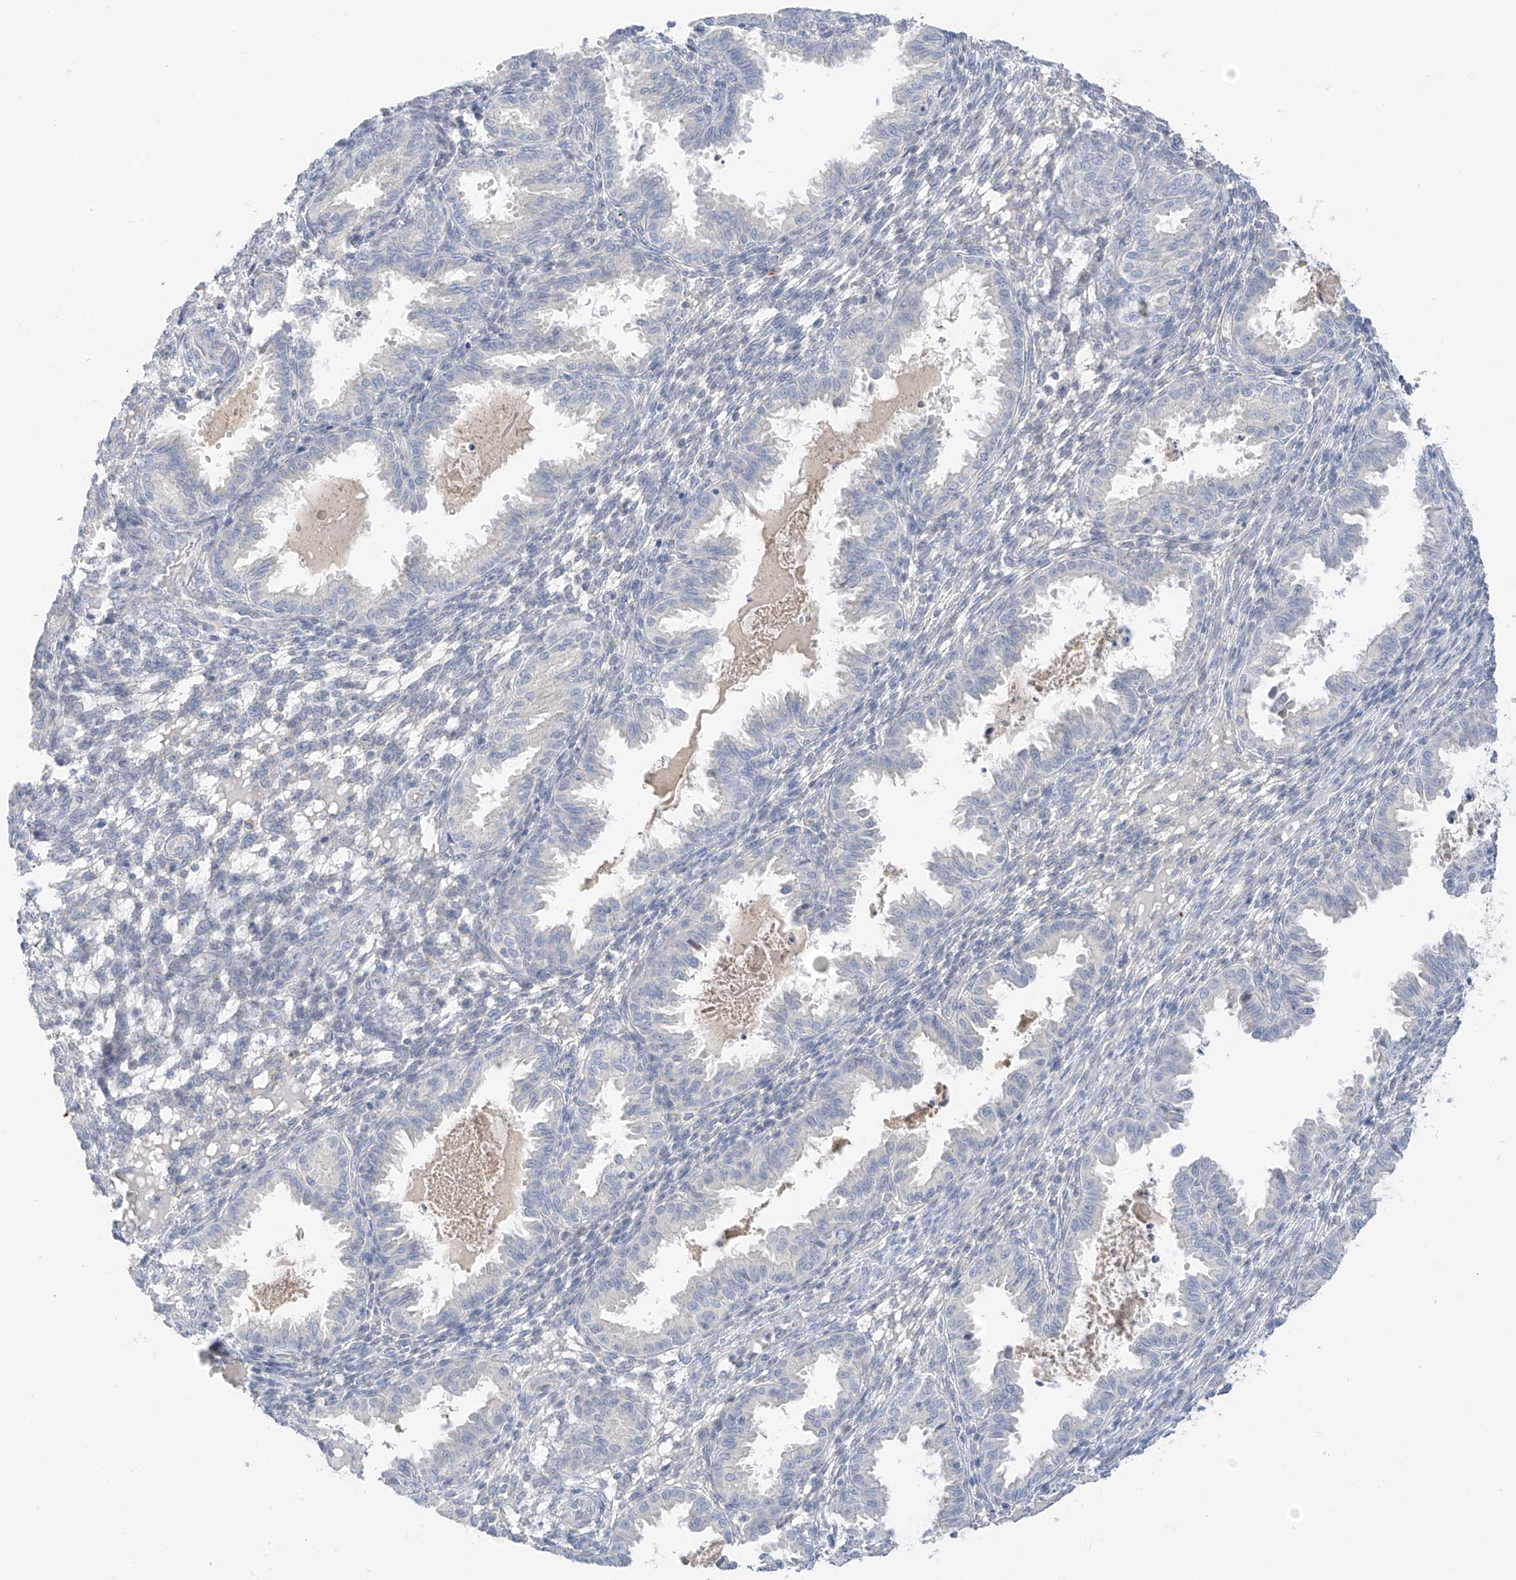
{"staining": {"intensity": "negative", "quantity": "none", "location": "none"}, "tissue": "endometrium", "cell_type": "Cells in endometrial stroma", "image_type": "normal", "snomed": [{"axis": "morphology", "description": "Normal tissue, NOS"}, {"axis": "topography", "description": "Endometrium"}], "caption": "DAB immunohistochemical staining of benign endometrium displays no significant positivity in cells in endometrial stroma.", "gene": "C2orf42", "patient": {"sex": "female", "age": 33}}